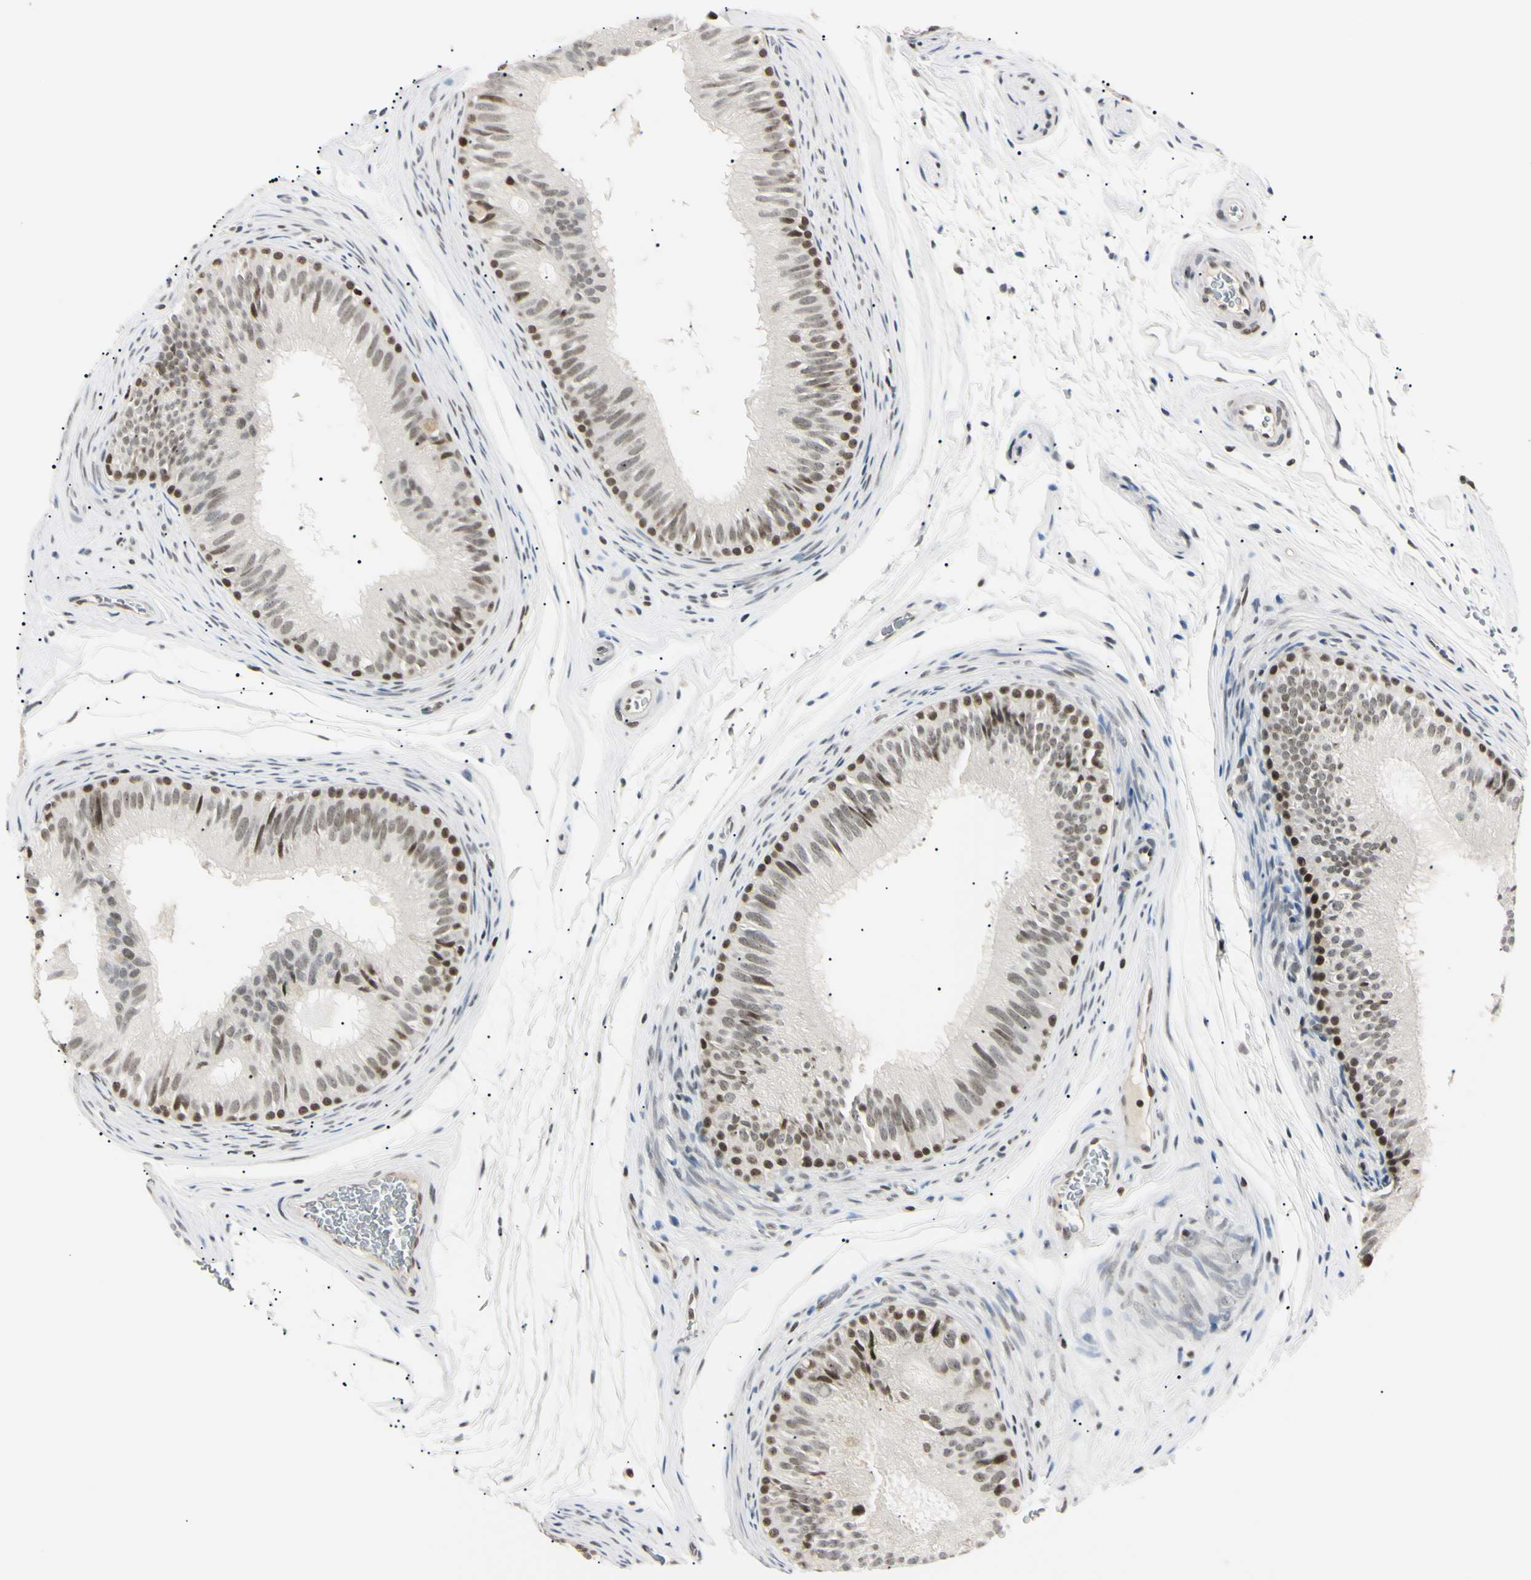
{"staining": {"intensity": "moderate", "quantity": ">75%", "location": "nuclear"}, "tissue": "epididymis", "cell_type": "Glandular cells", "image_type": "normal", "snomed": [{"axis": "morphology", "description": "Normal tissue, NOS"}, {"axis": "topography", "description": "Epididymis"}], "caption": "DAB (3,3'-diaminobenzidine) immunohistochemical staining of normal human epididymis displays moderate nuclear protein staining in about >75% of glandular cells. (IHC, brightfield microscopy, high magnification).", "gene": "C1orf174", "patient": {"sex": "male", "age": 36}}